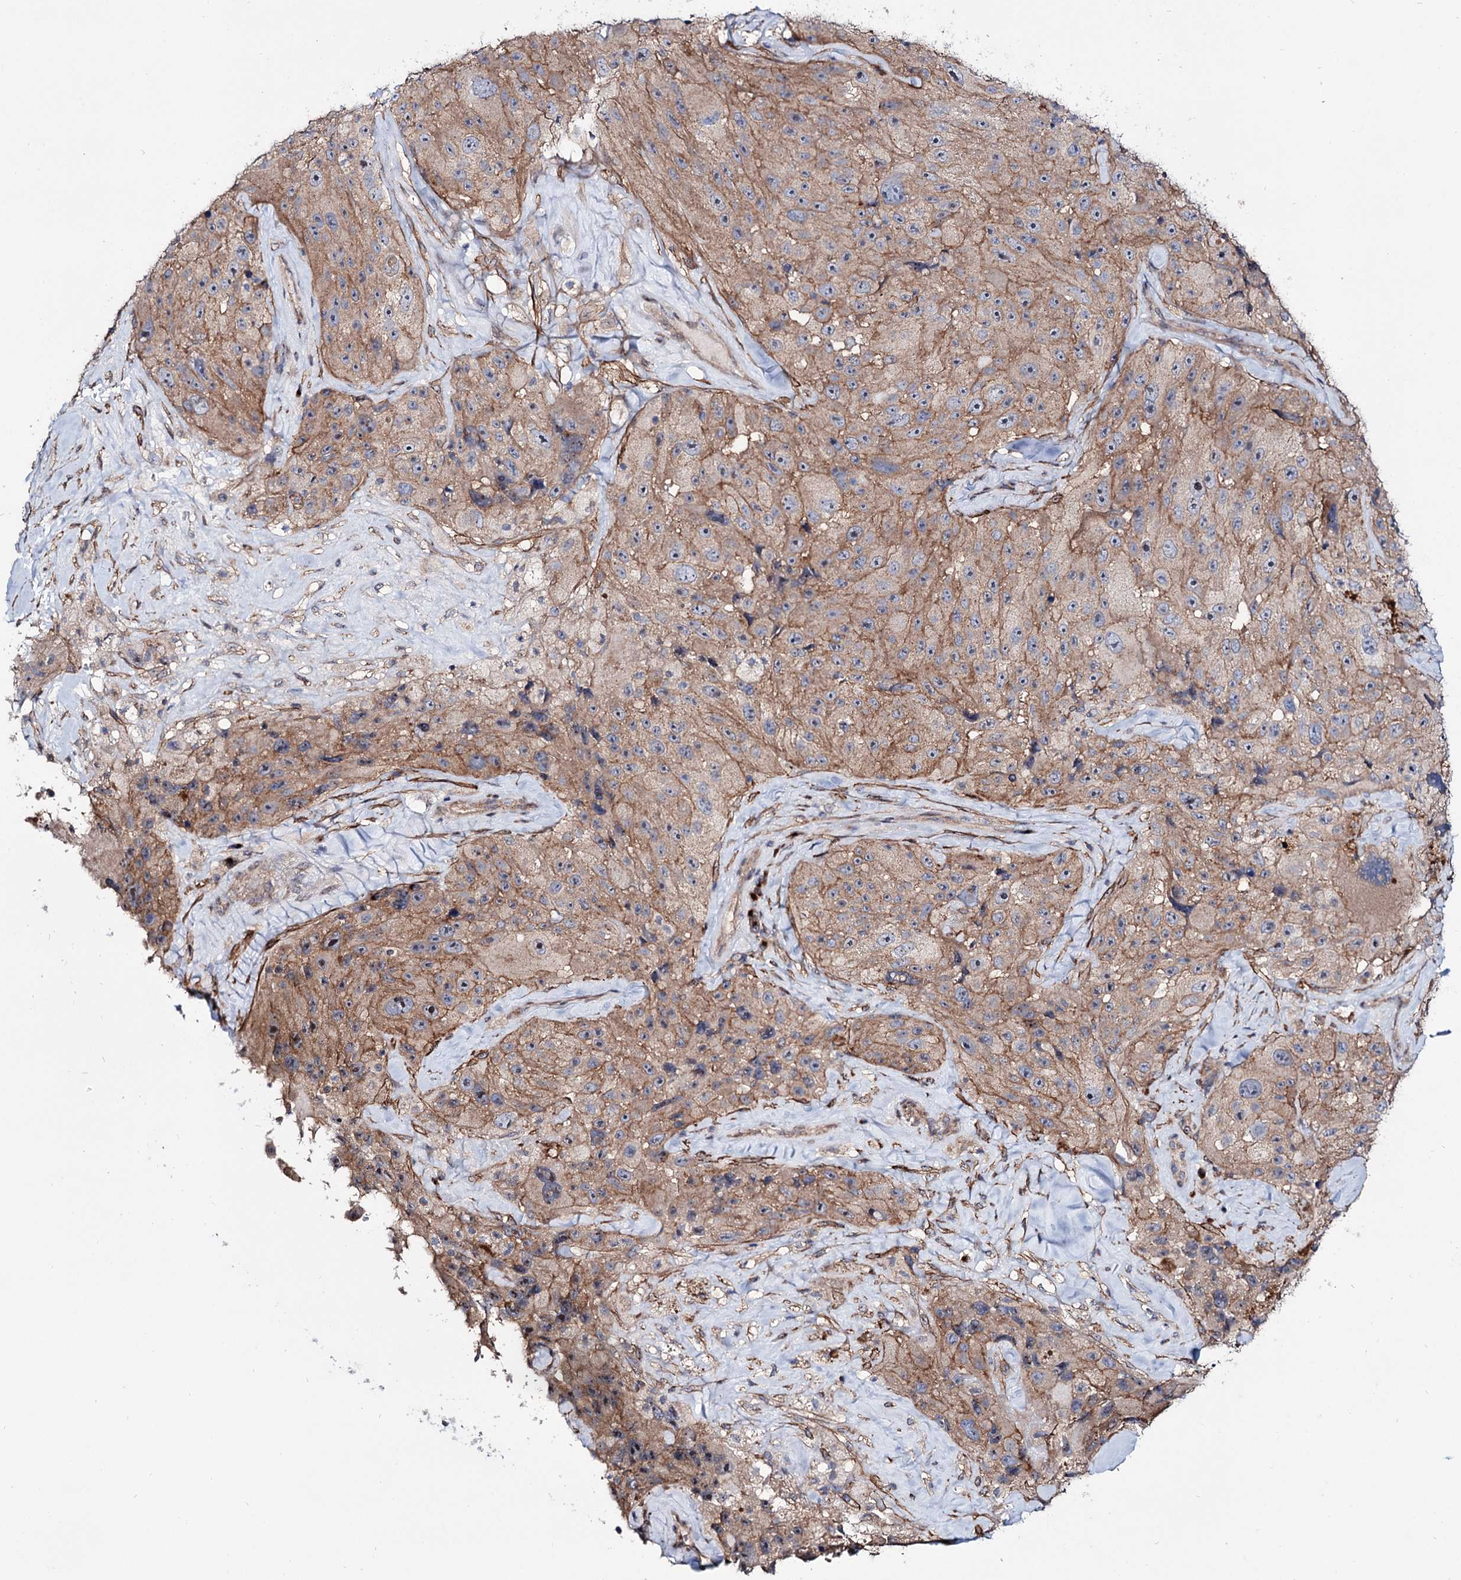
{"staining": {"intensity": "moderate", "quantity": ">75%", "location": "cytoplasmic/membranous"}, "tissue": "melanoma", "cell_type": "Tumor cells", "image_type": "cancer", "snomed": [{"axis": "morphology", "description": "Malignant melanoma, Metastatic site"}, {"axis": "topography", "description": "Lymph node"}], "caption": "Moderate cytoplasmic/membranous positivity is seen in about >75% of tumor cells in melanoma.", "gene": "SEC24A", "patient": {"sex": "male", "age": 62}}